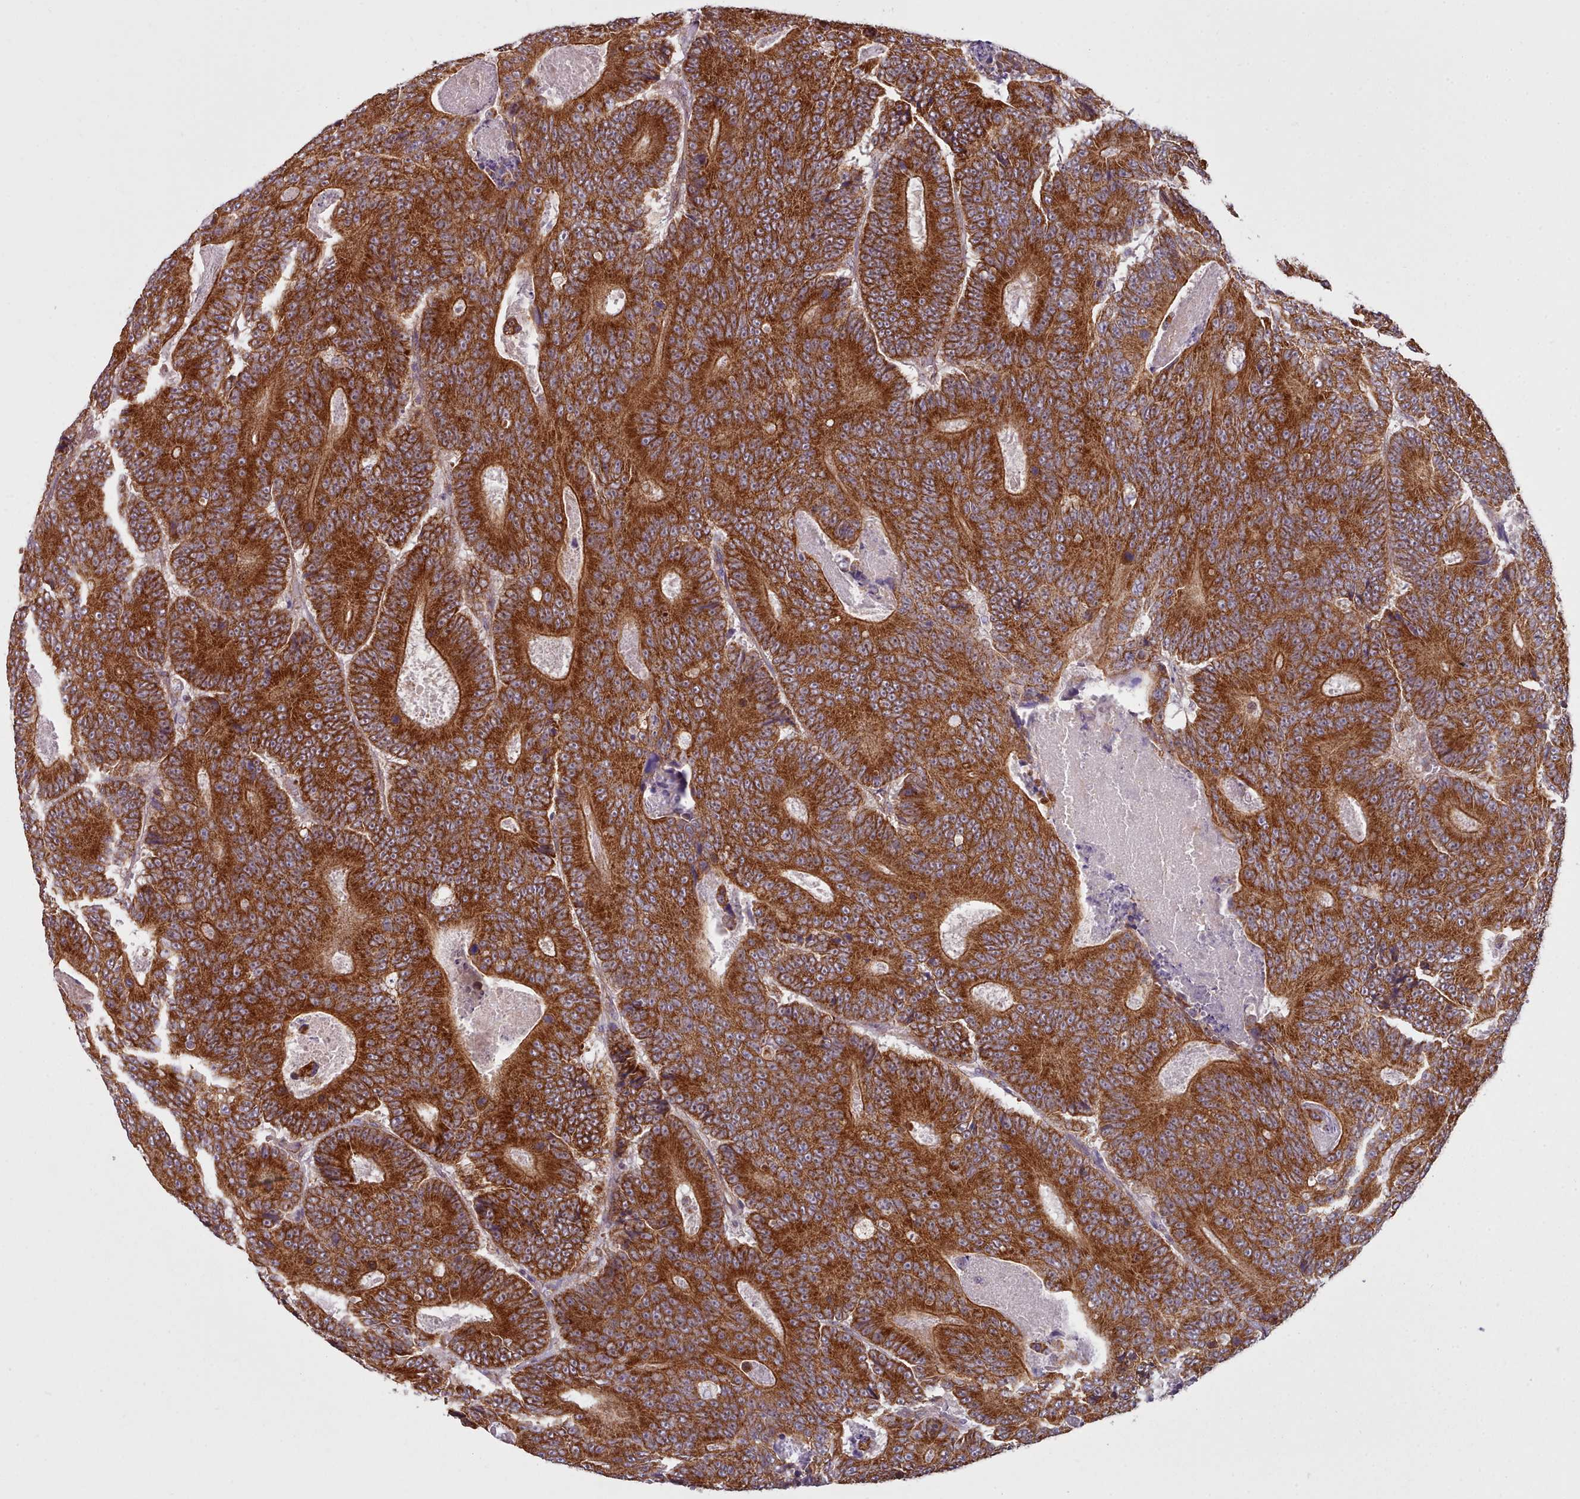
{"staining": {"intensity": "strong", "quantity": ">75%", "location": "cytoplasmic/membranous"}, "tissue": "colorectal cancer", "cell_type": "Tumor cells", "image_type": "cancer", "snomed": [{"axis": "morphology", "description": "Adenocarcinoma, NOS"}, {"axis": "topography", "description": "Colon"}], "caption": "A brown stain labels strong cytoplasmic/membranous positivity of a protein in colorectal adenocarcinoma tumor cells. (DAB IHC, brown staining for protein, blue staining for nuclei).", "gene": "MRPL46", "patient": {"sex": "male", "age": 83}}